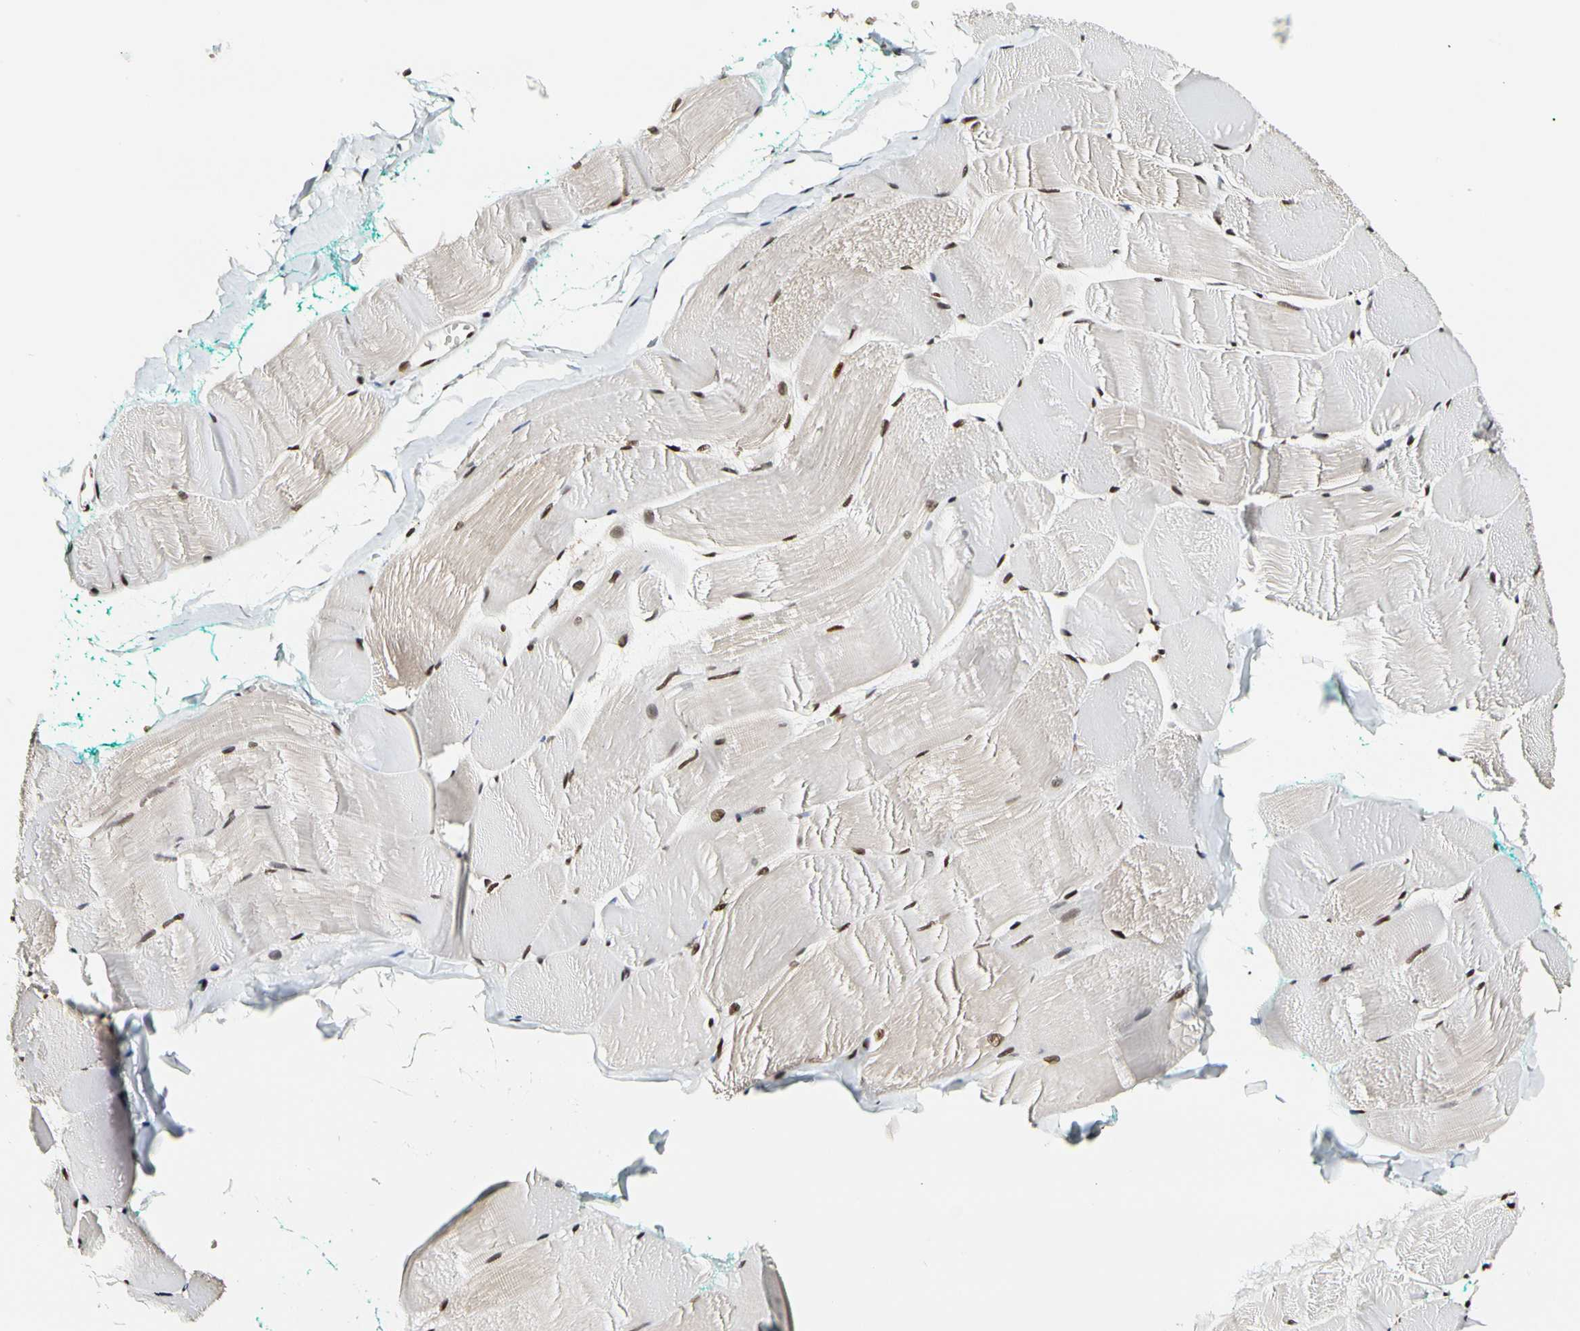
{"staining": {"intensity": "moderate", "quantity": ">75%", "location": "nuclear"}, "tissue": "skeletal muscle", "cell_type": "Myocytes", "image_type": "normal", "snomed": [{"axis": "morphology", "description": "Normal tissue, NOS"}, {"axis": "morphology", "description": "Squamous cell carcinoma, NOS"}, {"axis": "topography", "description": "Skeletal muscle"}], "caption": "Moderate nuclear expression is identified in about >75% of myocytes in benign skeletal muscle. The staining was performed using DAB, with brown indicating positive protein expression. Nuclei are stained blue with hematoxylin.", "gene": "NFIA", "patient": {"sex": "male", "age": 51}}